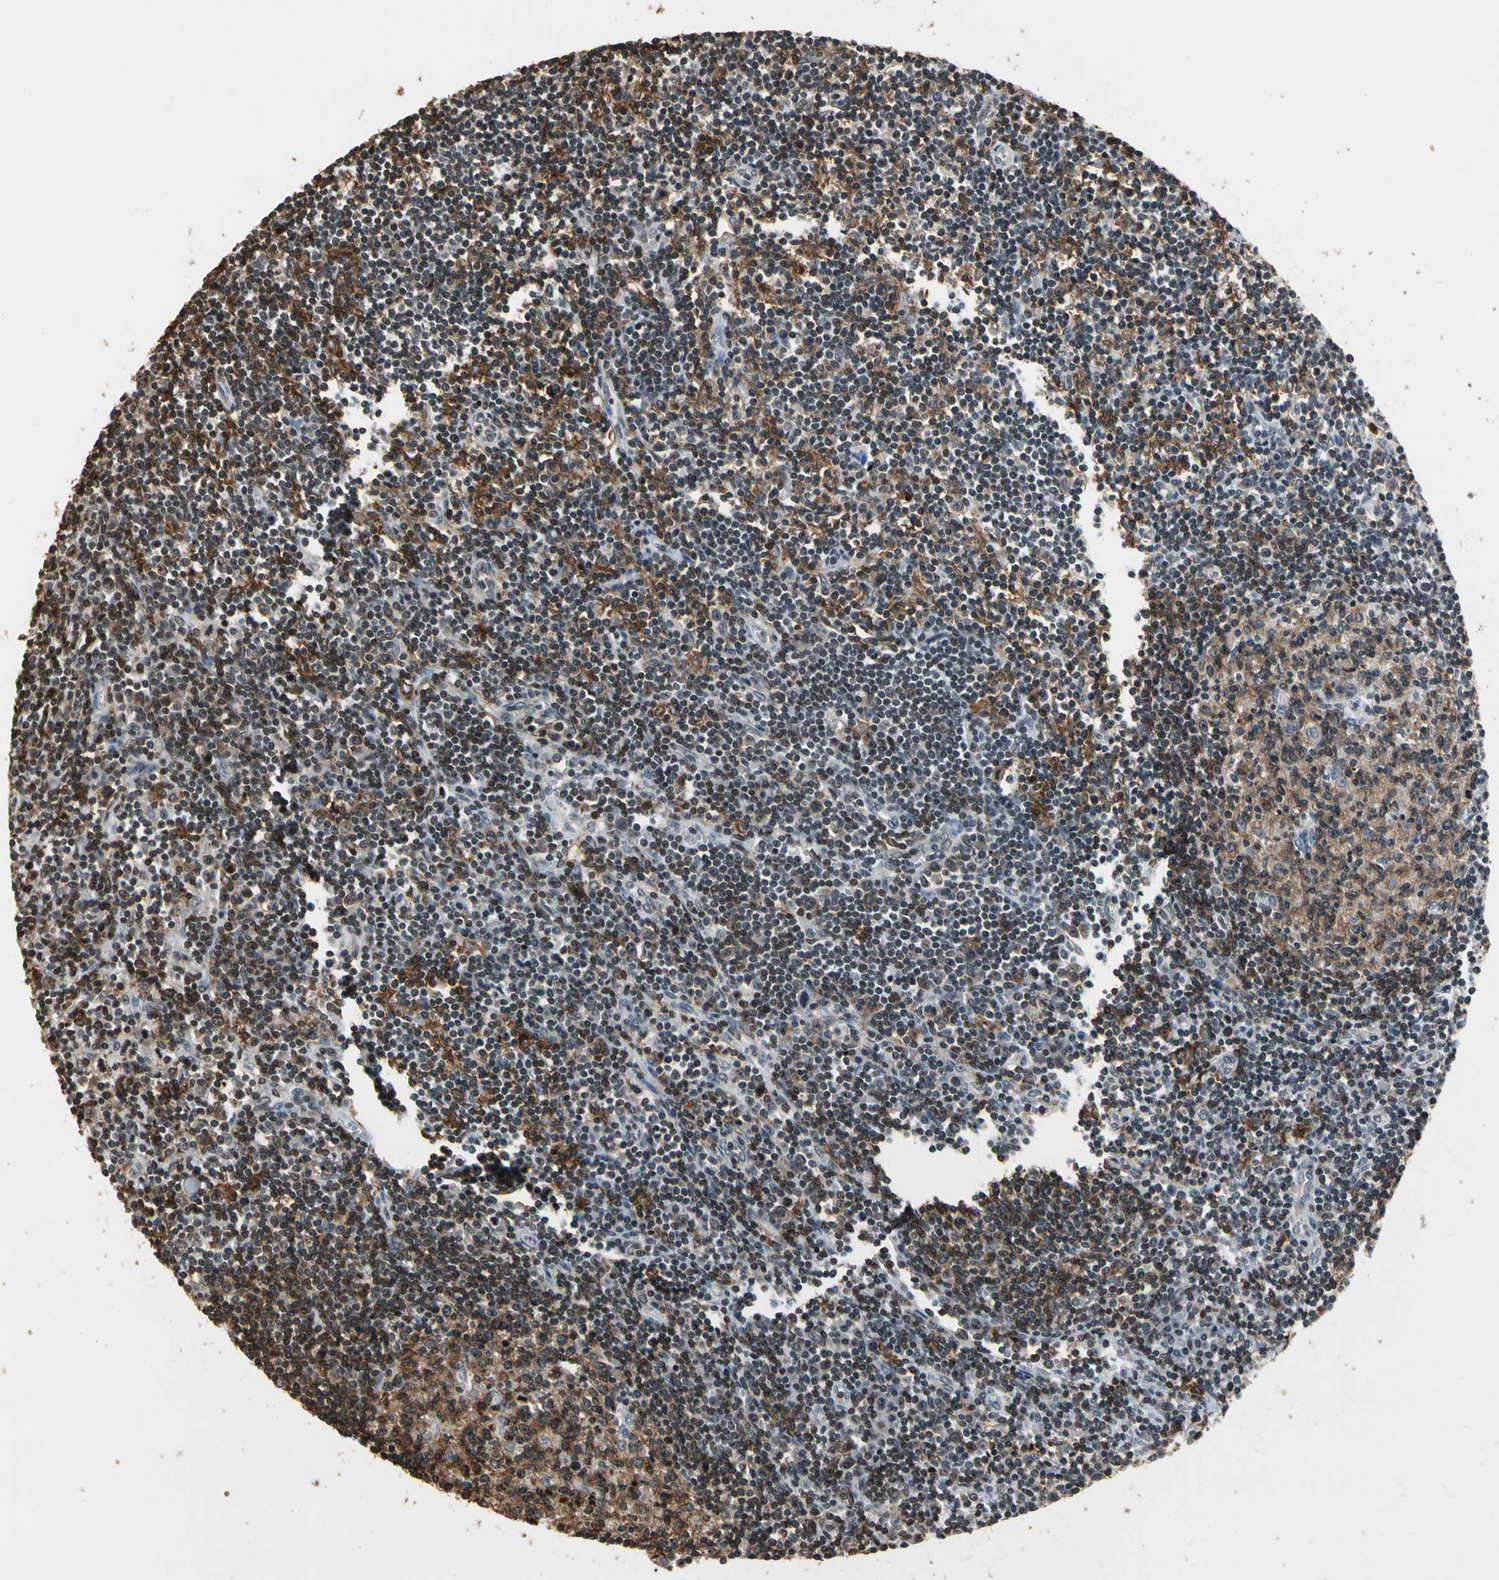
{"staining": {"intensity": "moderate", "quantity": ">75%", "location": "cytoplasmic/membranous,nuclear"}, "tissue": "lymph node", "cell_type": "Germinal center cells", "image_type": "normal", "snomed": [{"axis": "morphology", "description": "Normal tissue, NOS"}, {"axis": "topography", "description": "Lymph node"}], "caption": "IHC of normal lymph node reveals medium levels of moderate cytoplasmic/membranous,nuclear positivity in about >75% of germinal center cells.", "gene": "FER", "patient": {"sex": "female", "age": 55}}